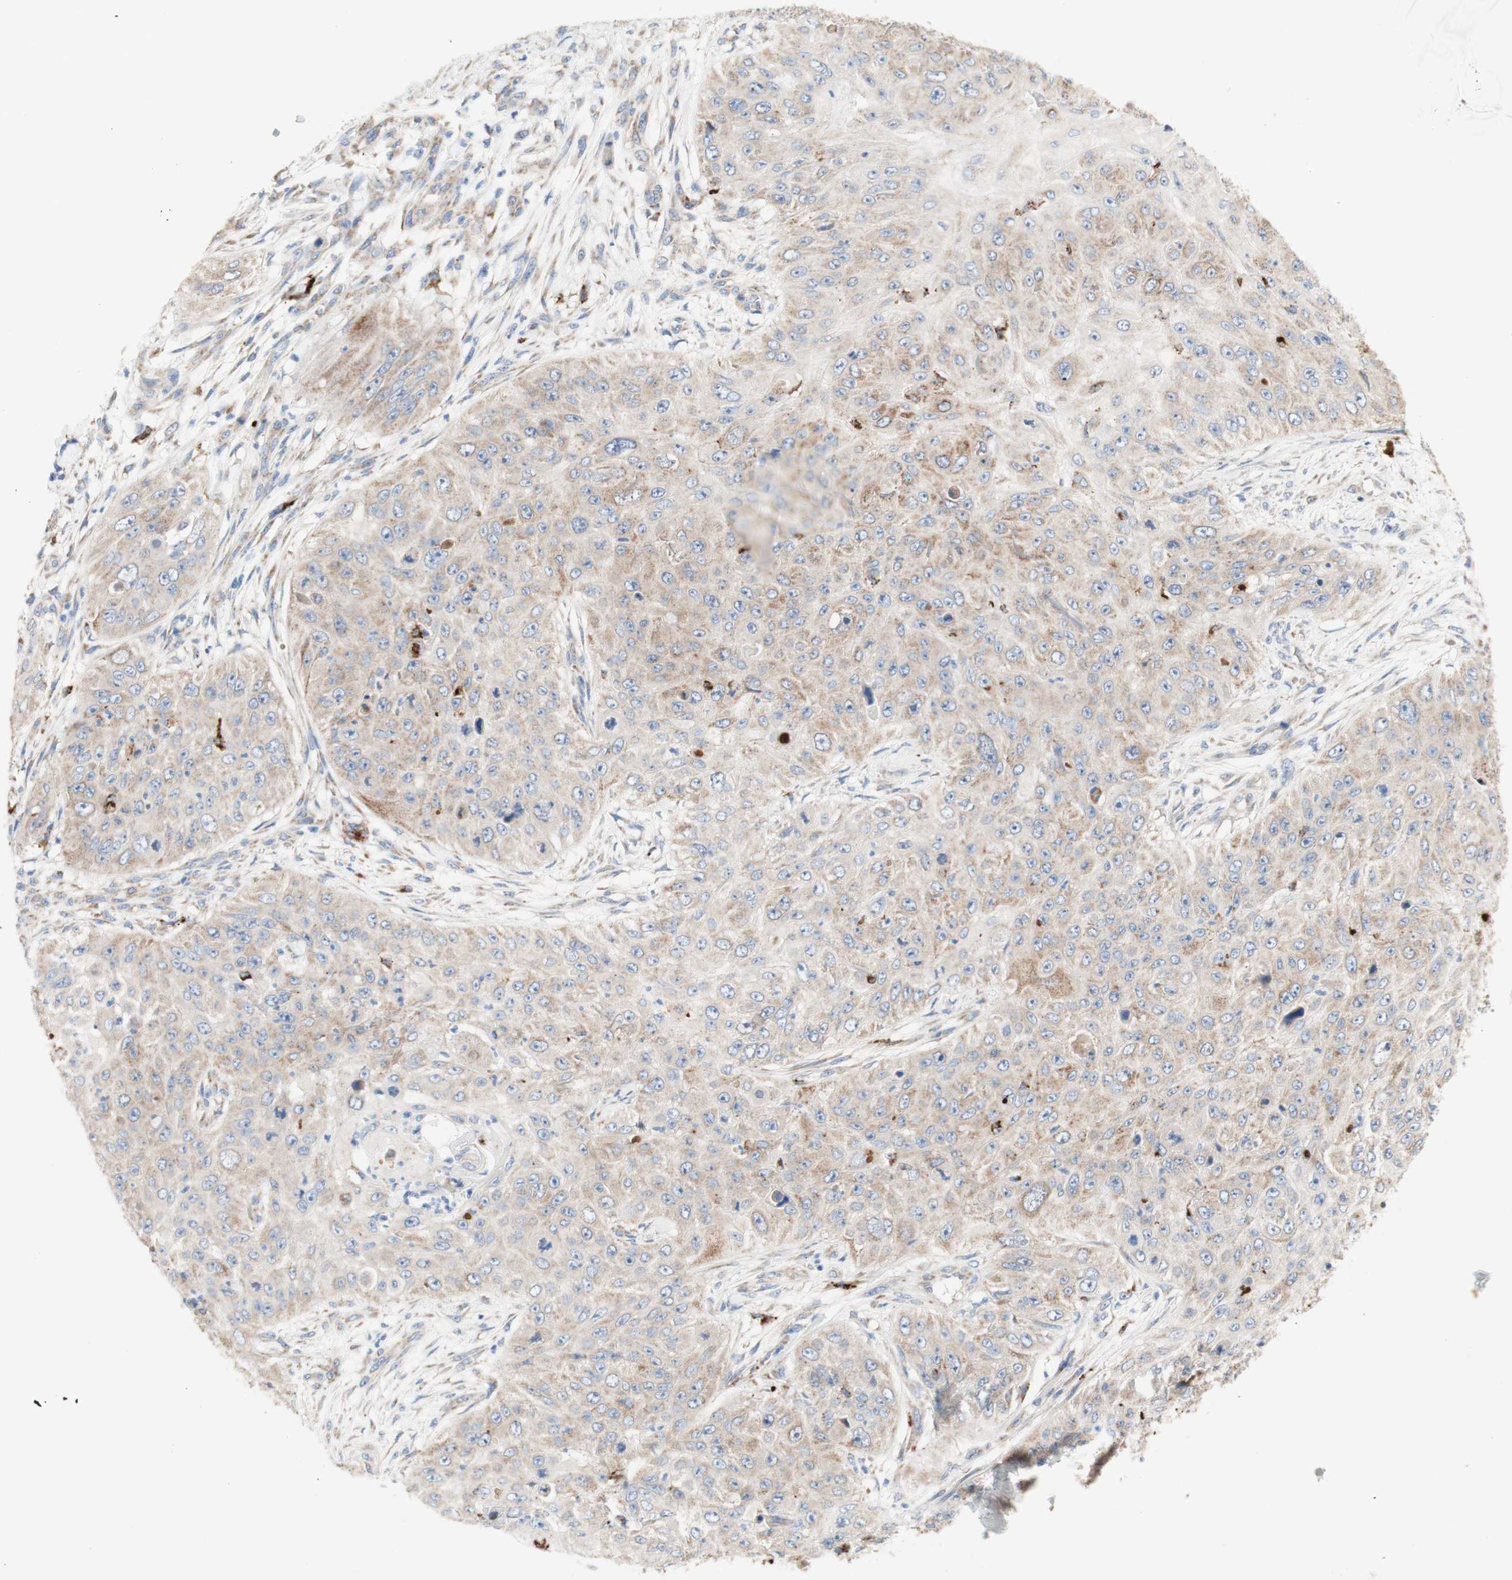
{"staining": {"intensity": "weak", "quantity": ">75%", "location": "cytoplasmic/membranous"}, "tissue": "skin cancer", "cell_type": "Tumor cells", "image_type": "cancer", "snomed": [{"axis": "morphology", "description": "Squamous cell carcinoma, NOS"}, {"axis": "topography", "description": "Skin"}], "caption": "Human skin cancer stained with a protein marker exhibits weak staining in tumor cells.", "gene": "URB2", "patient": {"sex": "female", "age": 80}}